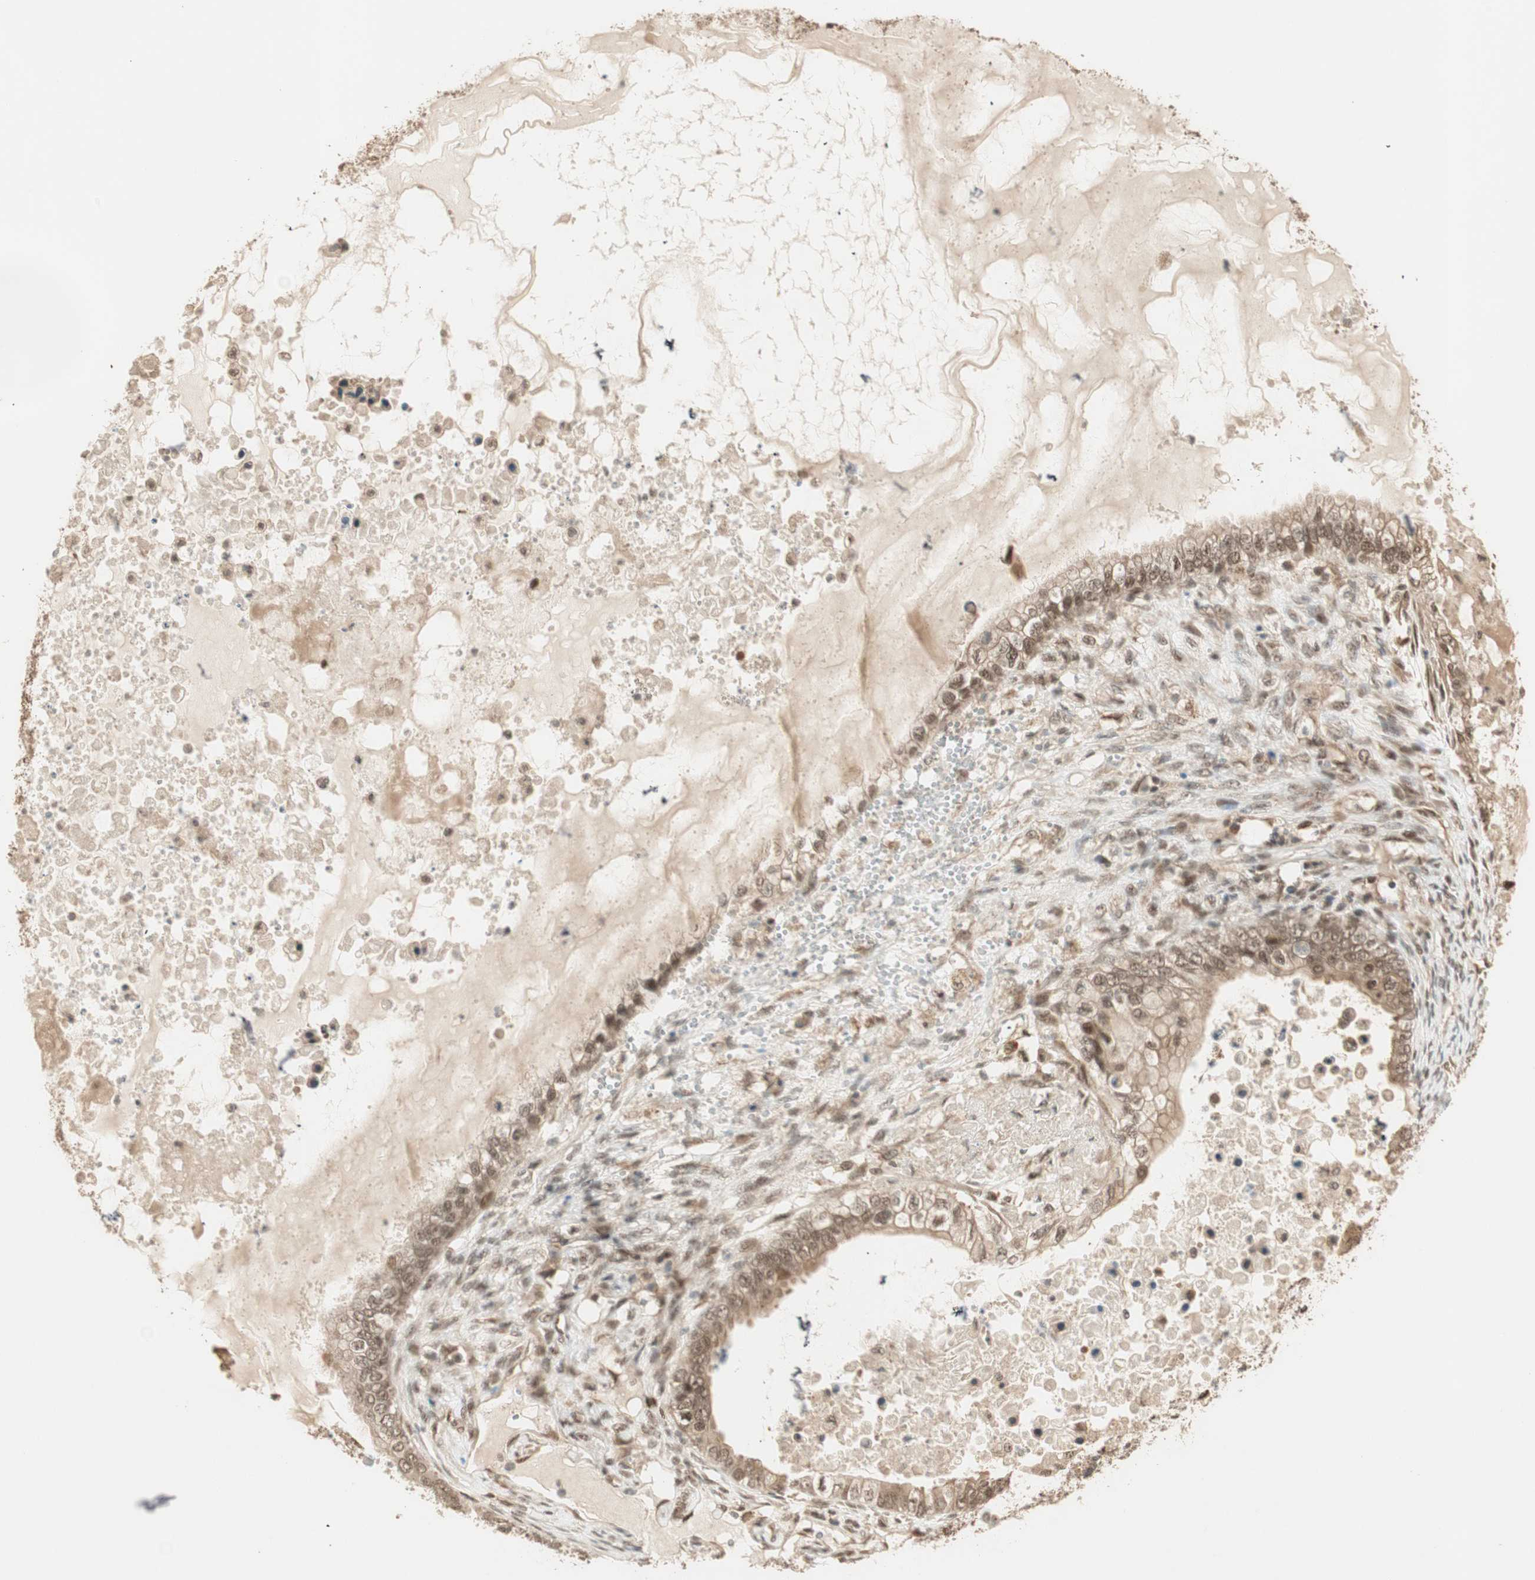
{"staining": {"intensity": "moderate", "quantity": ">75%", "location": "cytoplasmic/membranous,nuclear"}, "tissue": "ovarian cancer", "cell_type": "Tumor cells", "image_type": "cancer", "snomed": [{"axis": "morphology", "description": "Cystadenocarcinoma, mucinous, NOS"}, {"axis": "topography", "description": "Ovary"}], "caption": "A photomicrograph of ovarian mucinous cystadenocarcinoma stained for a protein reveals moderate cytoplasmic/membranous and nuclear brown staining in tumor cells.", "gene": "ZSCAN31", "patient": {"sex": "female", "age": 80}}